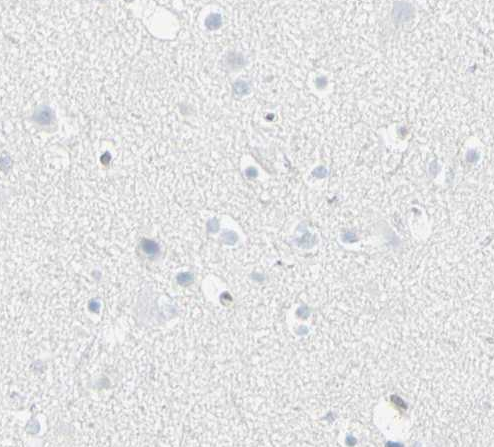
{"staining": {"intensity": "negative", "quantity": "none", "location": "none"}, "tissue": "cerebral cortex", "cell_type": "Endothelial cells", "image_type": "normal", "snomed": [{"axis": "morphology", "description": "Normal tissue, NOS"}, {"axis": "topography", "description": "Cerebral cortex"}], "caption": "Image shows no significant protein staining in endothelial cells of benign cerebral cortex.", "gene": "YBX2", "patient": {"sex": "male", "age": 45}}